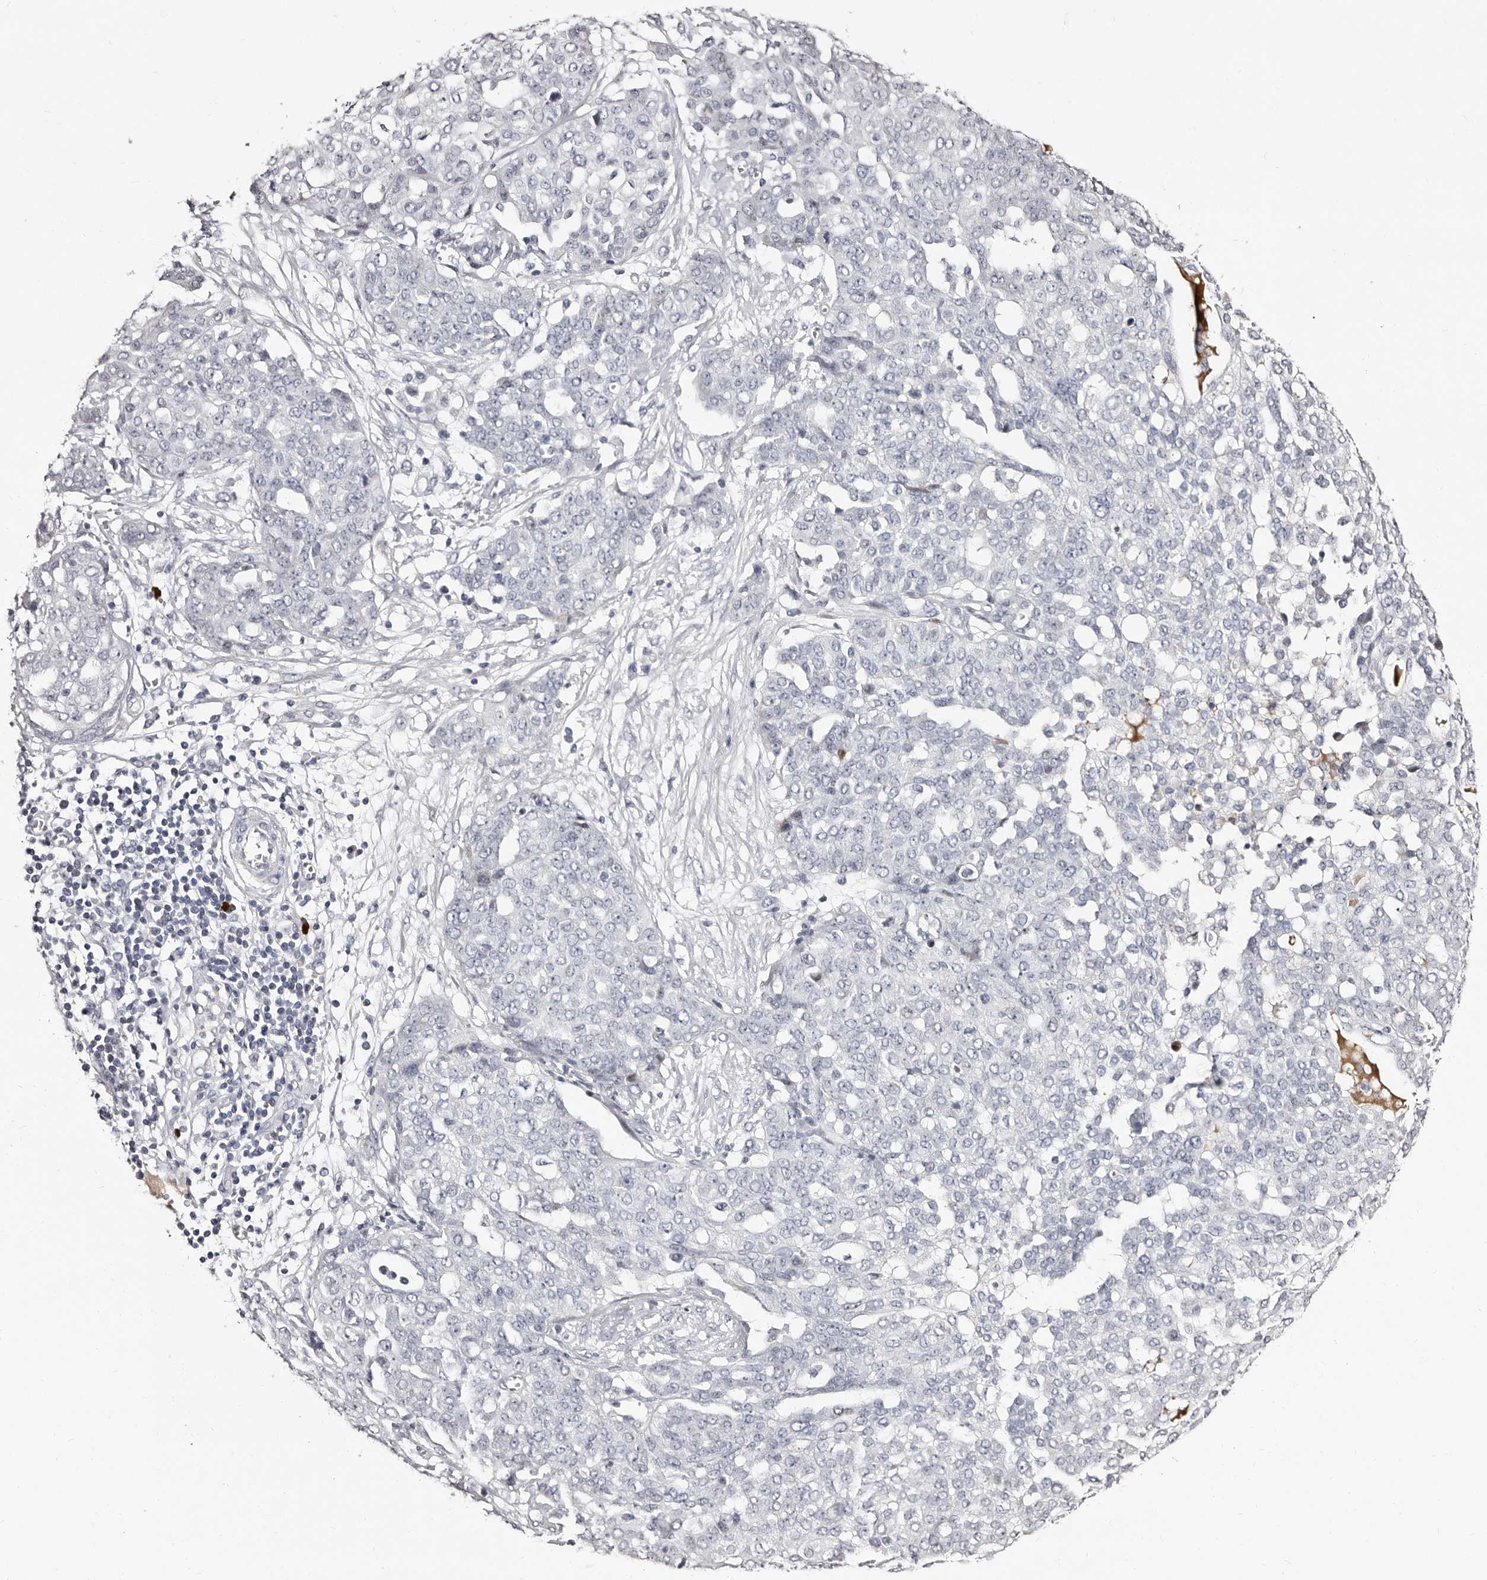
{"staining": {"intensity": "negative", "quantity": "none", "location": "none"}, "tissue": "ovarian cancer", "cell_type": "Tumor cells", "image_type": "cancer", "snomed": [{"axis": "morphology", "description": "Cystadenocarcinoma, serous, NOS"}, {"axis": "topography", "description": "Soft tissue"}, {"axis": "topography", "description": "Ovary"}], "caption": "DAB immunohistochemical staining of ovarian cancer shows no significant positivity in tumor cells.", "gene": "TBC1D22B", "patient": {"sex": "female", "age": 57}}